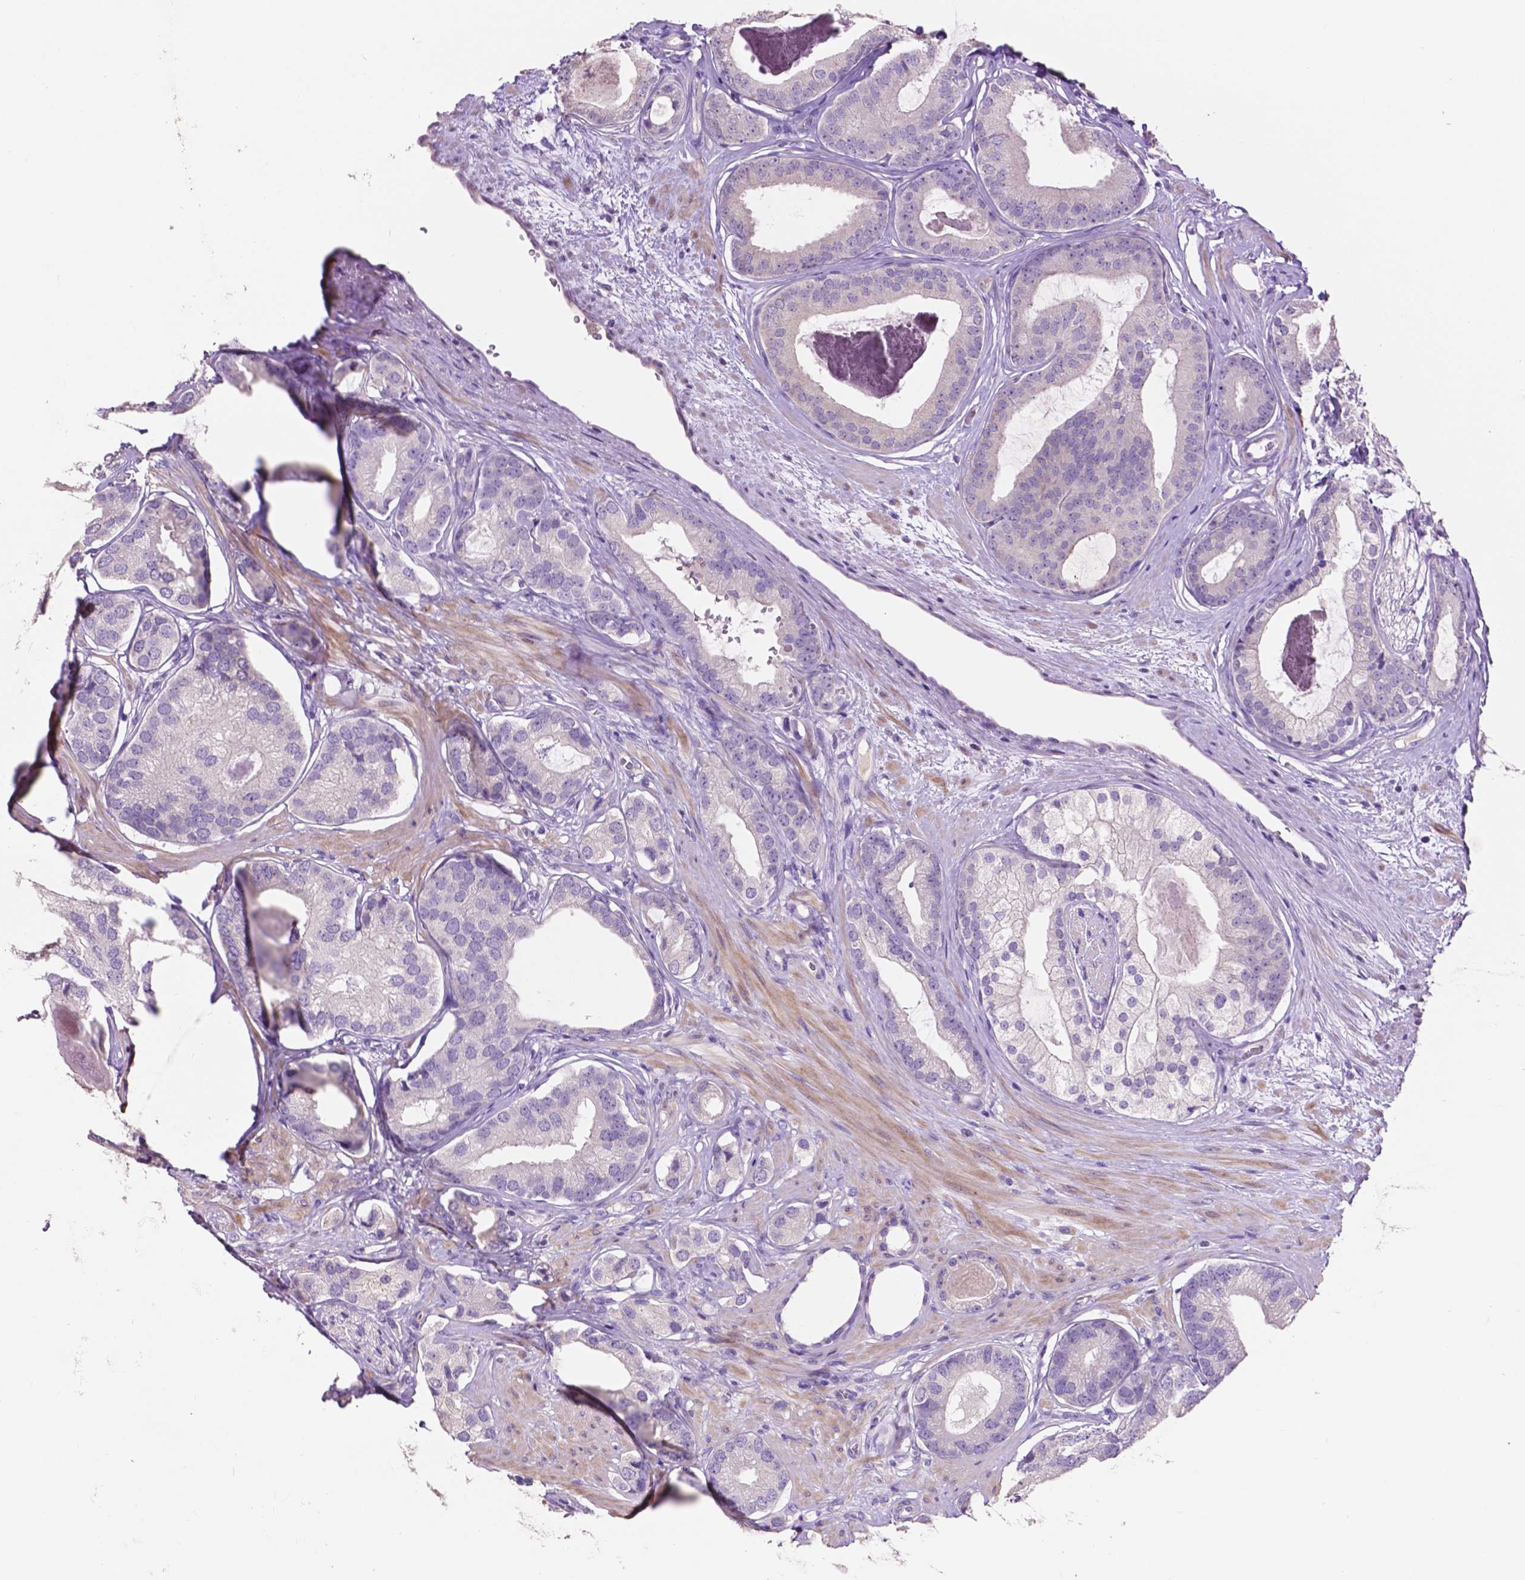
{"staining": {"intensity": "negative", "quantity": "none", "location": "none"}, "tissue": "prostate cancer", "cell_type": "Tumor cells", "image_type": "cancer", "snomed": [{"axis": "morphology", "description": "Adenocarcinoma, Low grade"}, {"axis": "topography", "description": "Prostate"}], "caption": "Human prostate cancer stained for a protein using IHC reveals no expression in tumor cells.", "gene": "CLDN17", "patient": {"sex": "male", "age": 61}}